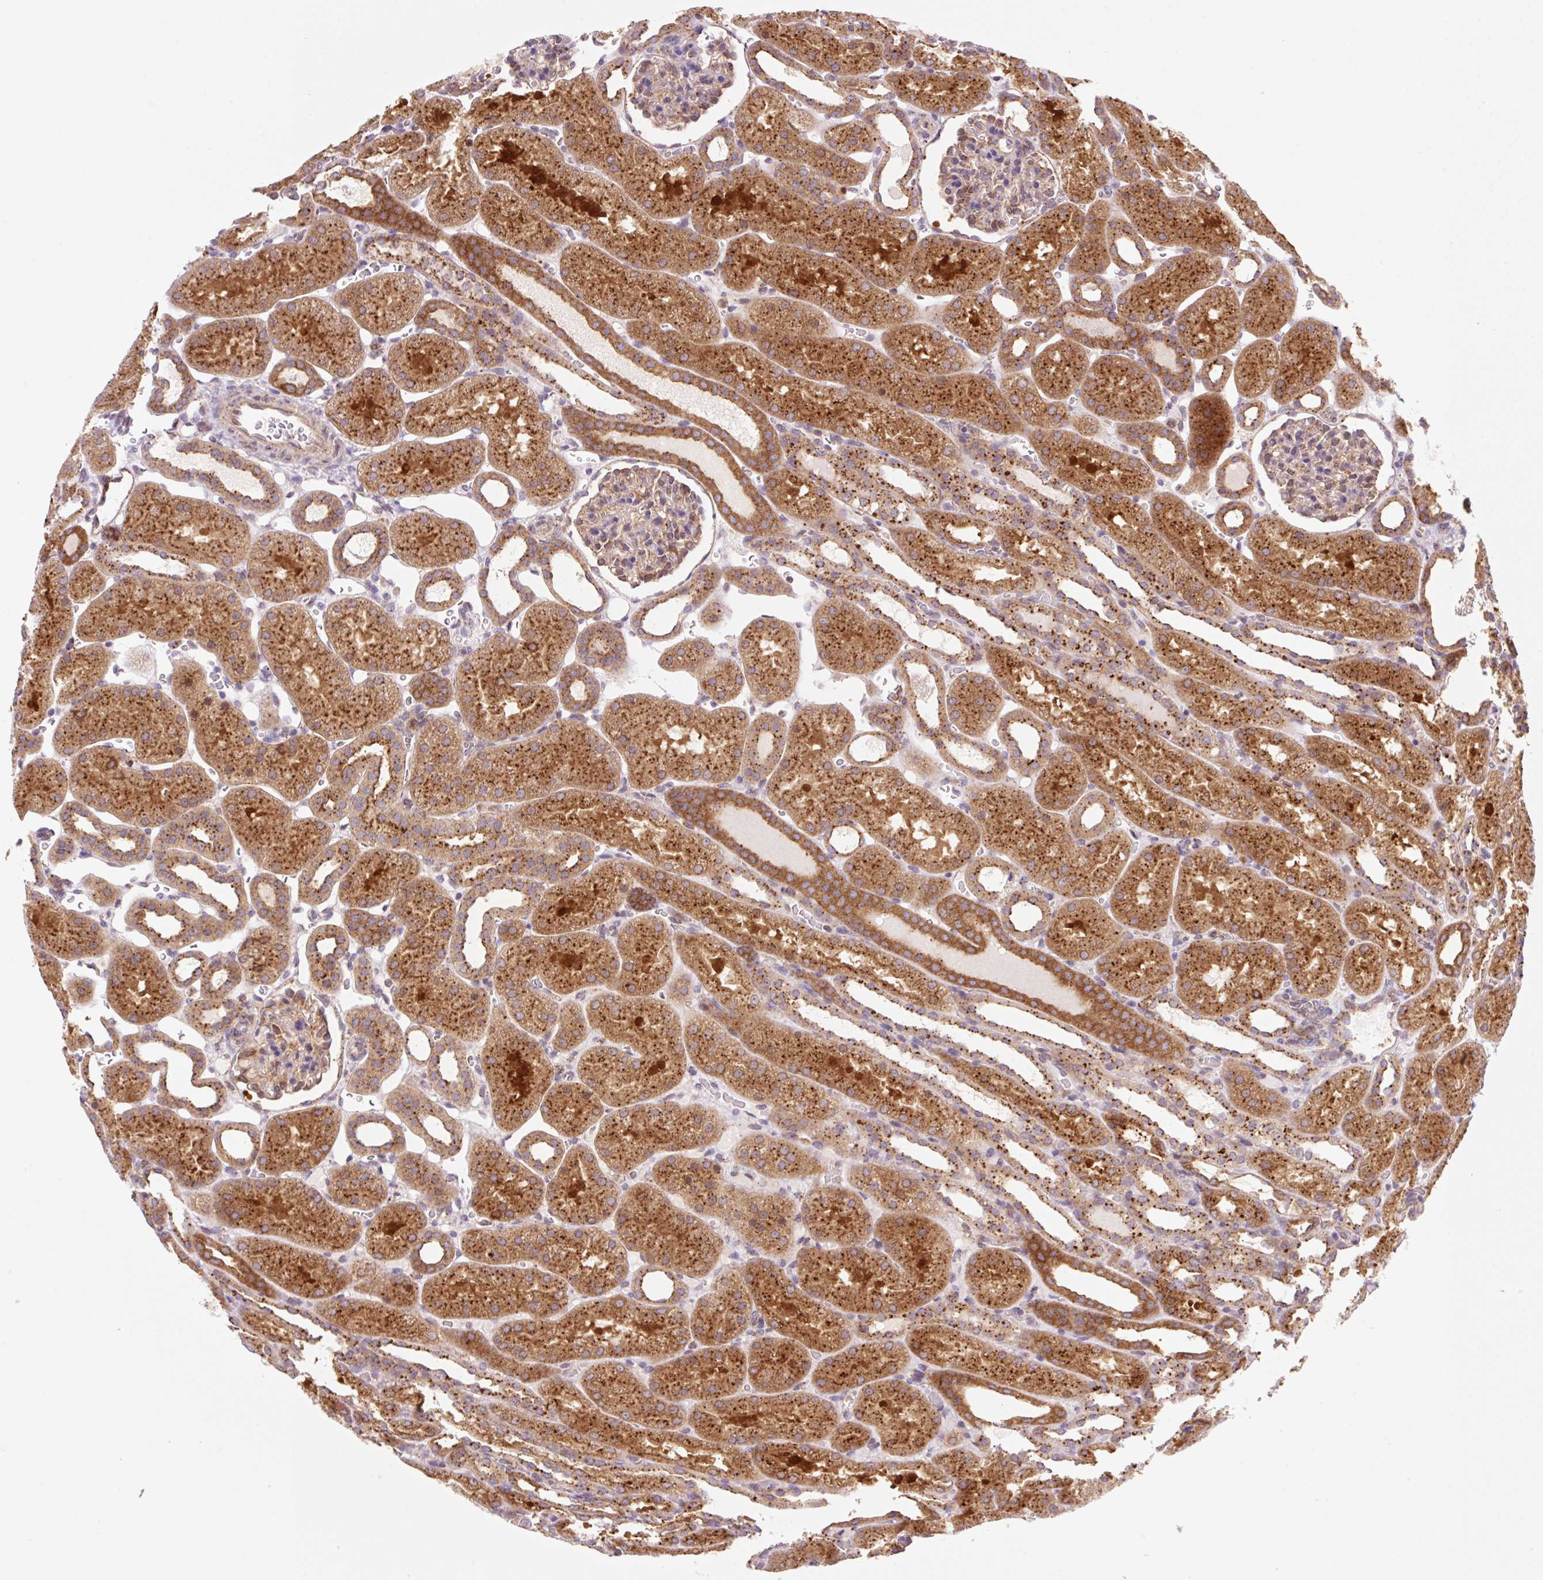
{"staining": {"intensity": "weak", "quantity": "25%-75%", "location": "cytoplasmic/membranous"}, "tissue": "kidney", "cell_type": "Cells in glomeruli", "image_type": "normal", "snomed": [{"axis": "morphology", "description": "Normal tissue, NOS"}, {"axis": "topography", "description": "Kidney"}], "caption": "A brown stain labels weak cytoplasmic/membranous expression of a protein in cells in glomeruli of benign kidney.", "gene": "VPS4A", "patient": {"sex": "male", "age": 2}}